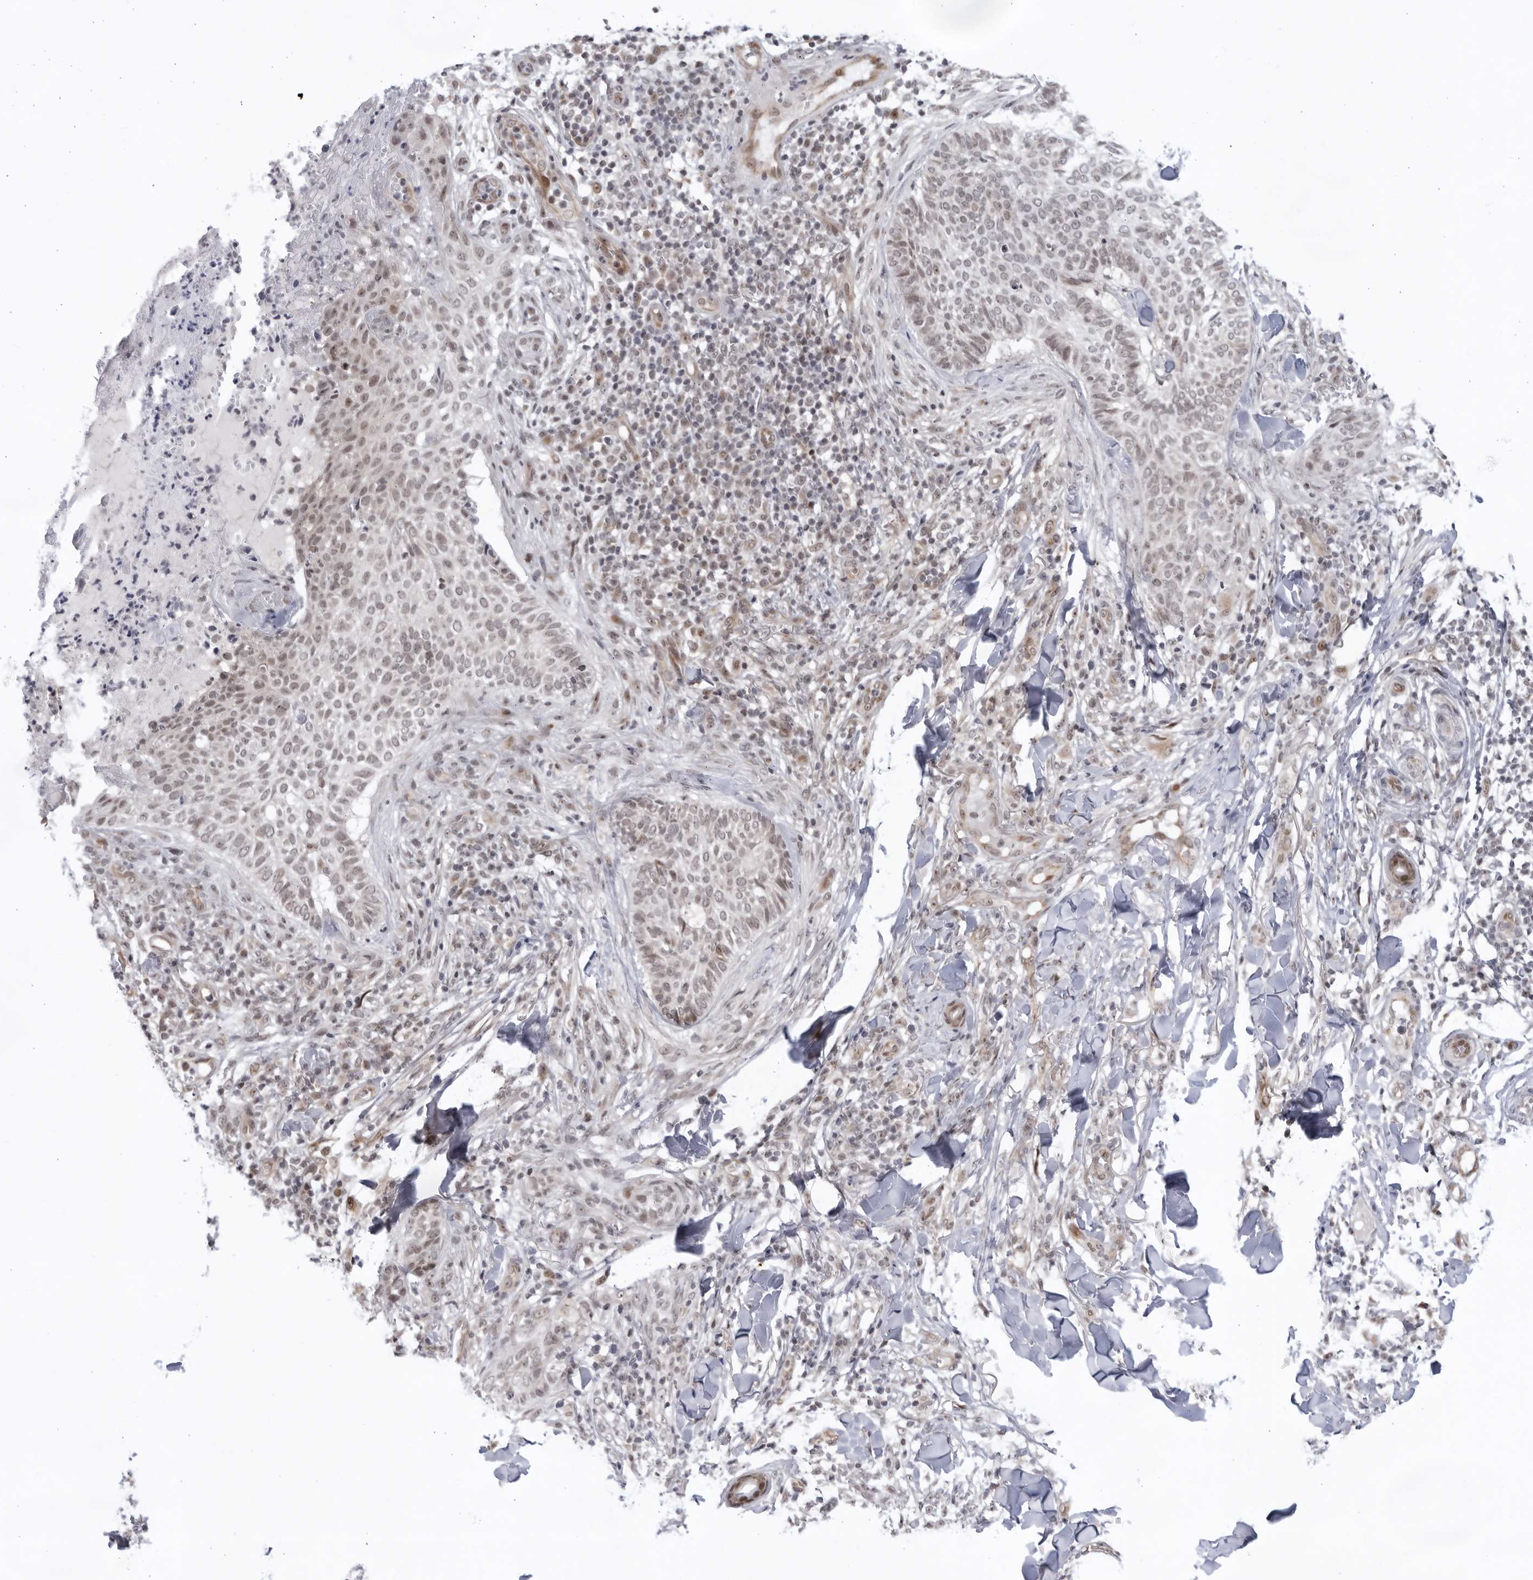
{"staining": {"intensity": "weak", "quantity": ">75%", "location": "nuclear"}, "tissue": "skin cancer", "cell_type": "Tumor cells", "image_type": "cancer", "snomed": [{"axis": "morphology", "description": "Normal tissue, NOS"}, {"axis": "morphology", "description": "Basal cell carcinoma"}, {"axis": "topography", "description": "Skin"}], "caption": "Approximately >75% of tumor cells in skin basal cell carcinoma exhibit weak nuclear protein positivity as visualized by brown immunohistochemical staining.", "gene": "ITGB3BP", "patient": {"sex": "male", "age": 67}}